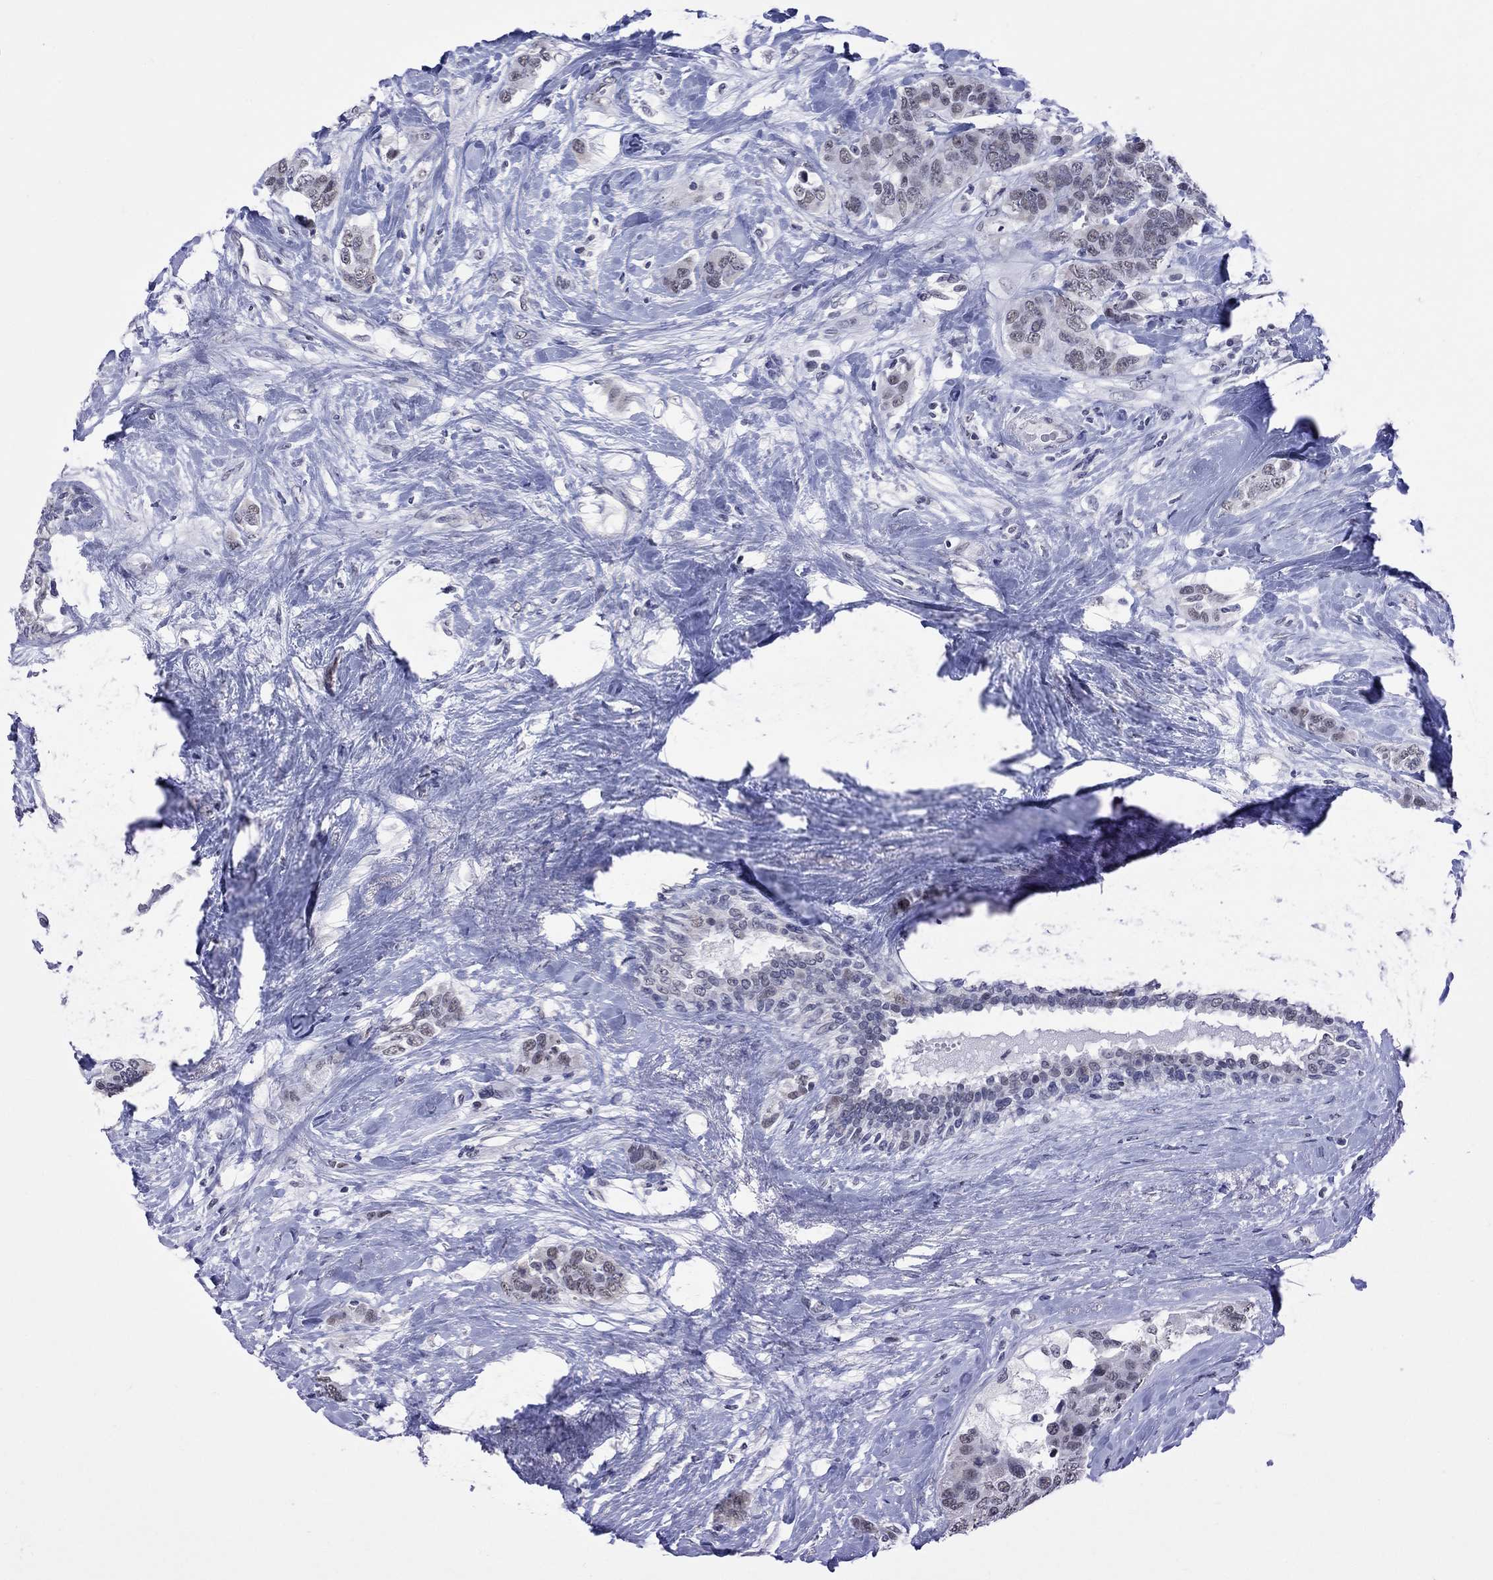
{"staining": {"intensity": "negative", "quantity": "none", "location": "none"}, "tissue": "breast cancer", "cell_type": "Tumor cells", "image_type": "cancer", "snomed": [{"axis": "morphology", "description": "Lobular carcinoma"}, {"axis": "topography", "description": "Breast"}], "caption": "An IHC image of breast lobular carcinoma is shown. There is no staining in tumor cells of breast lobular carcinoma.", "gene": "PPP1R3A", "patient": {"sex": "female", "age": 59}}